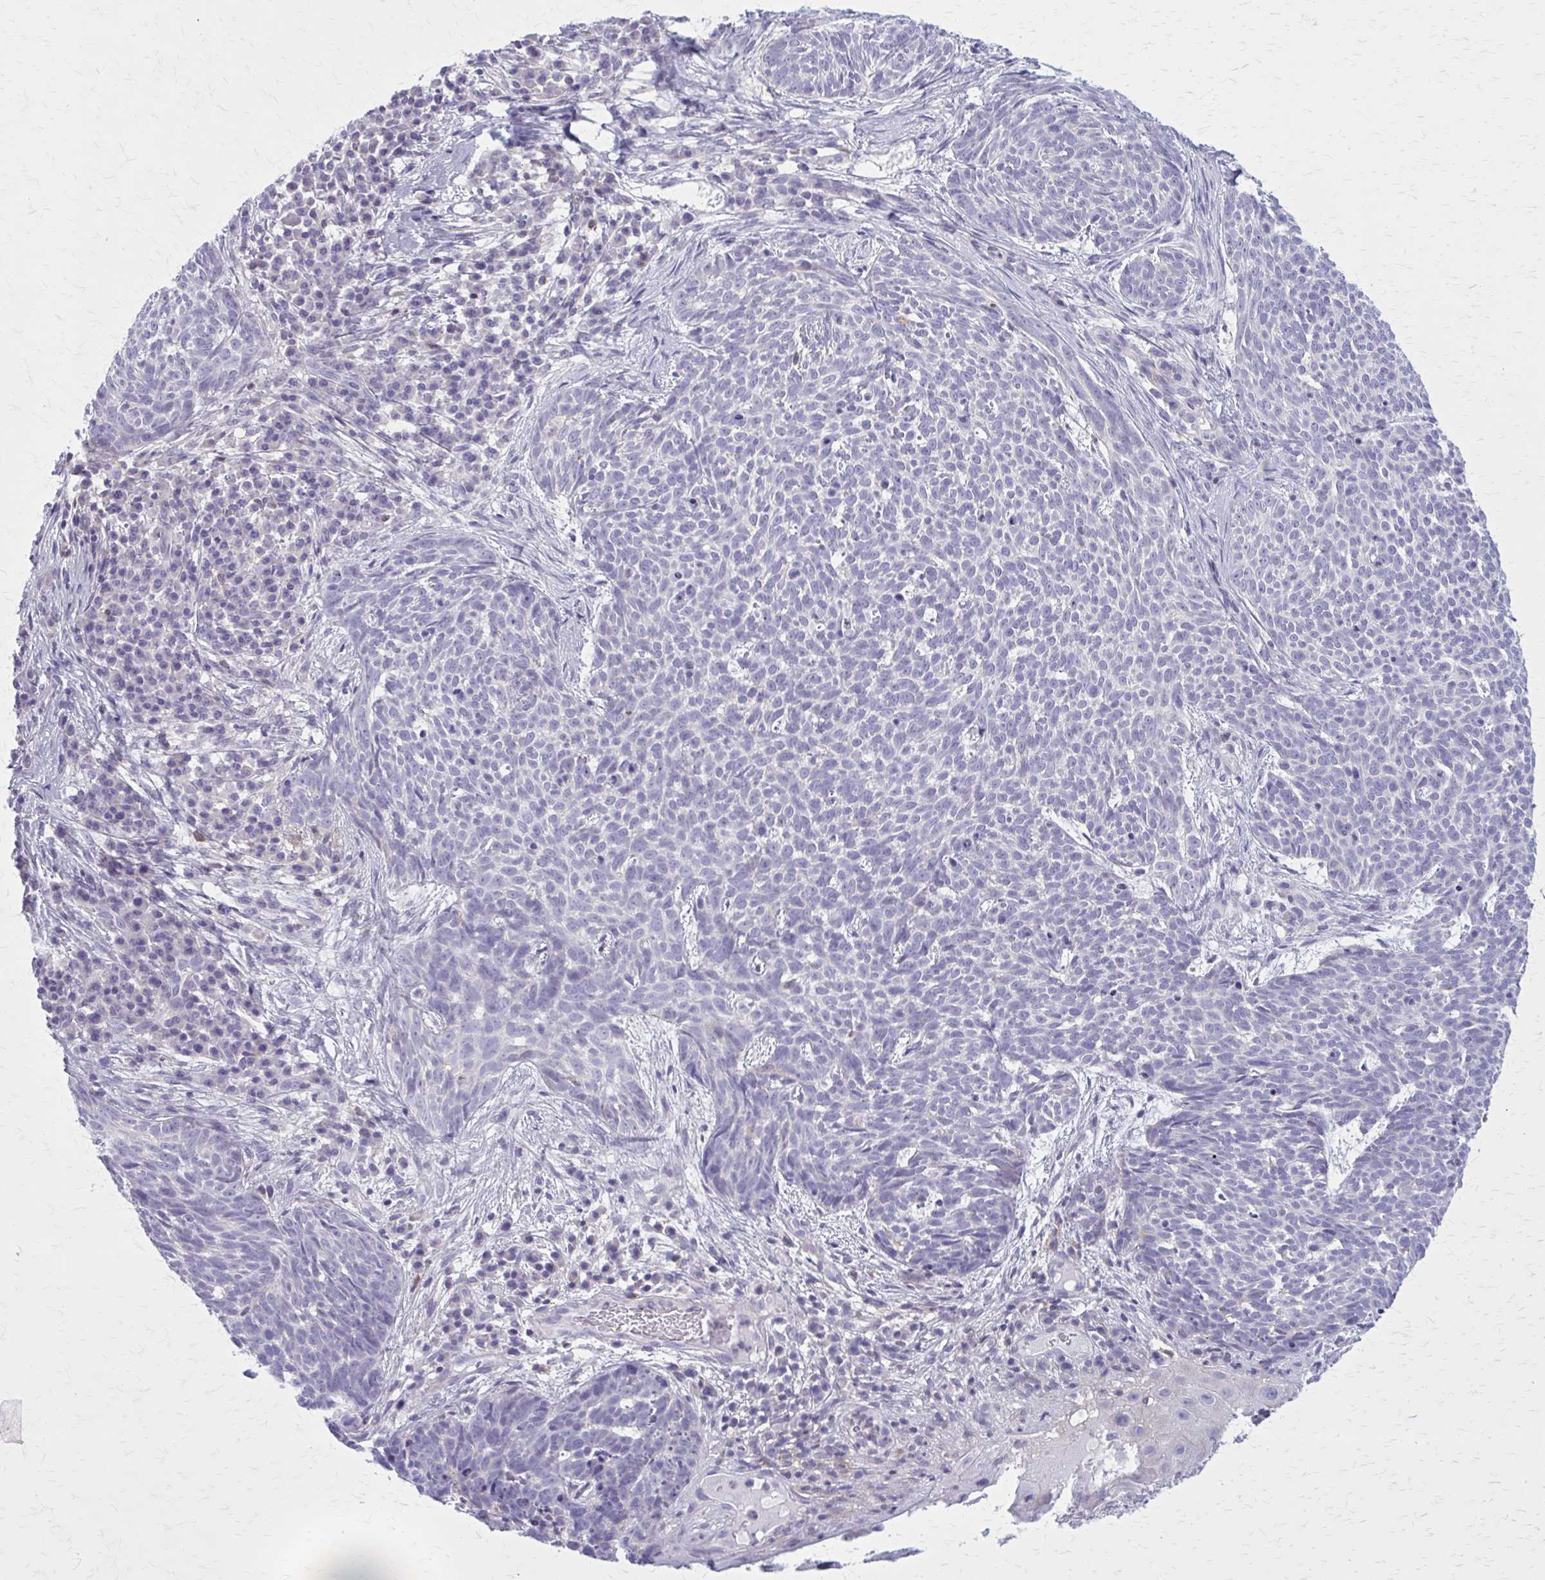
{"staining": {"intensity": "negative", "quantity": "none", "location": "none"}, "tissue": "skin cancer", "cell_type": "Tumor cells", "image_type": "cancer", "snomed": [{"axis": "morphology", "description": "Basal cell carcinoma"}, {"axis": "topography", "description": "Skin"}], "caption": "Histopathology image shows no protein positivity in tumor cells of skin basal cell carcinoma tissue.", "gene": "PITPNM1", "patient": {"sex": "female", "age": 93}}